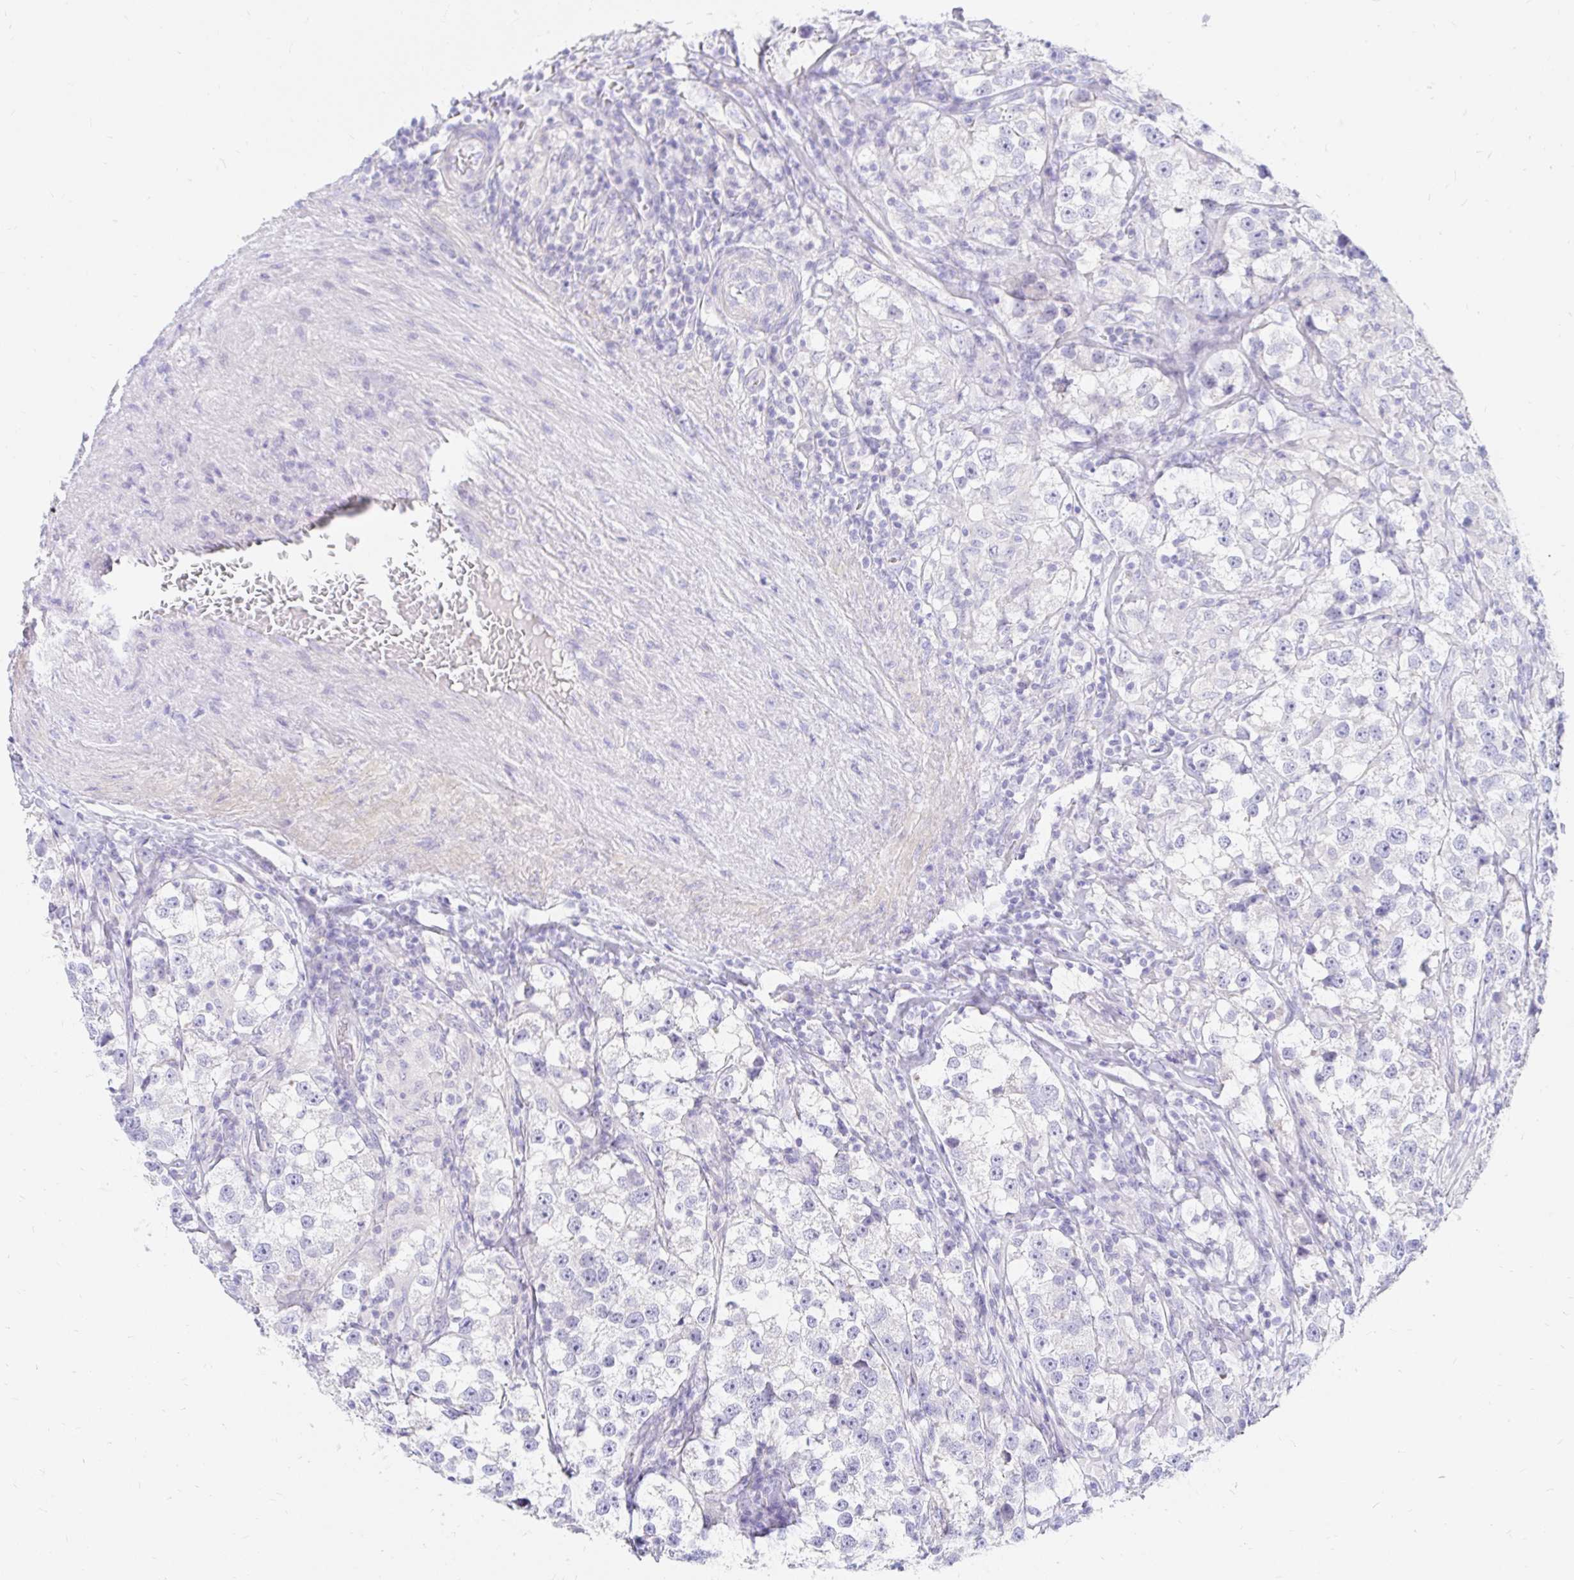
{"staining": {"intensity": "negative", "quantity": "none", "location": "none"}, "tissue": "testis cancer", "cell_type": "Tumor cells", "image_type": "cancer", "snomed": [{"axis": "morphology", "description": "Seminoma, NOS"}, {"axis": "topography", "description": "Testis"}], "caption": "There is no significant positivity in tumor cells of seminoma (testis). Nuclei are stained in blue.", "gene": "NR2E1", "patient": {"sex": "male", "age": 46}}